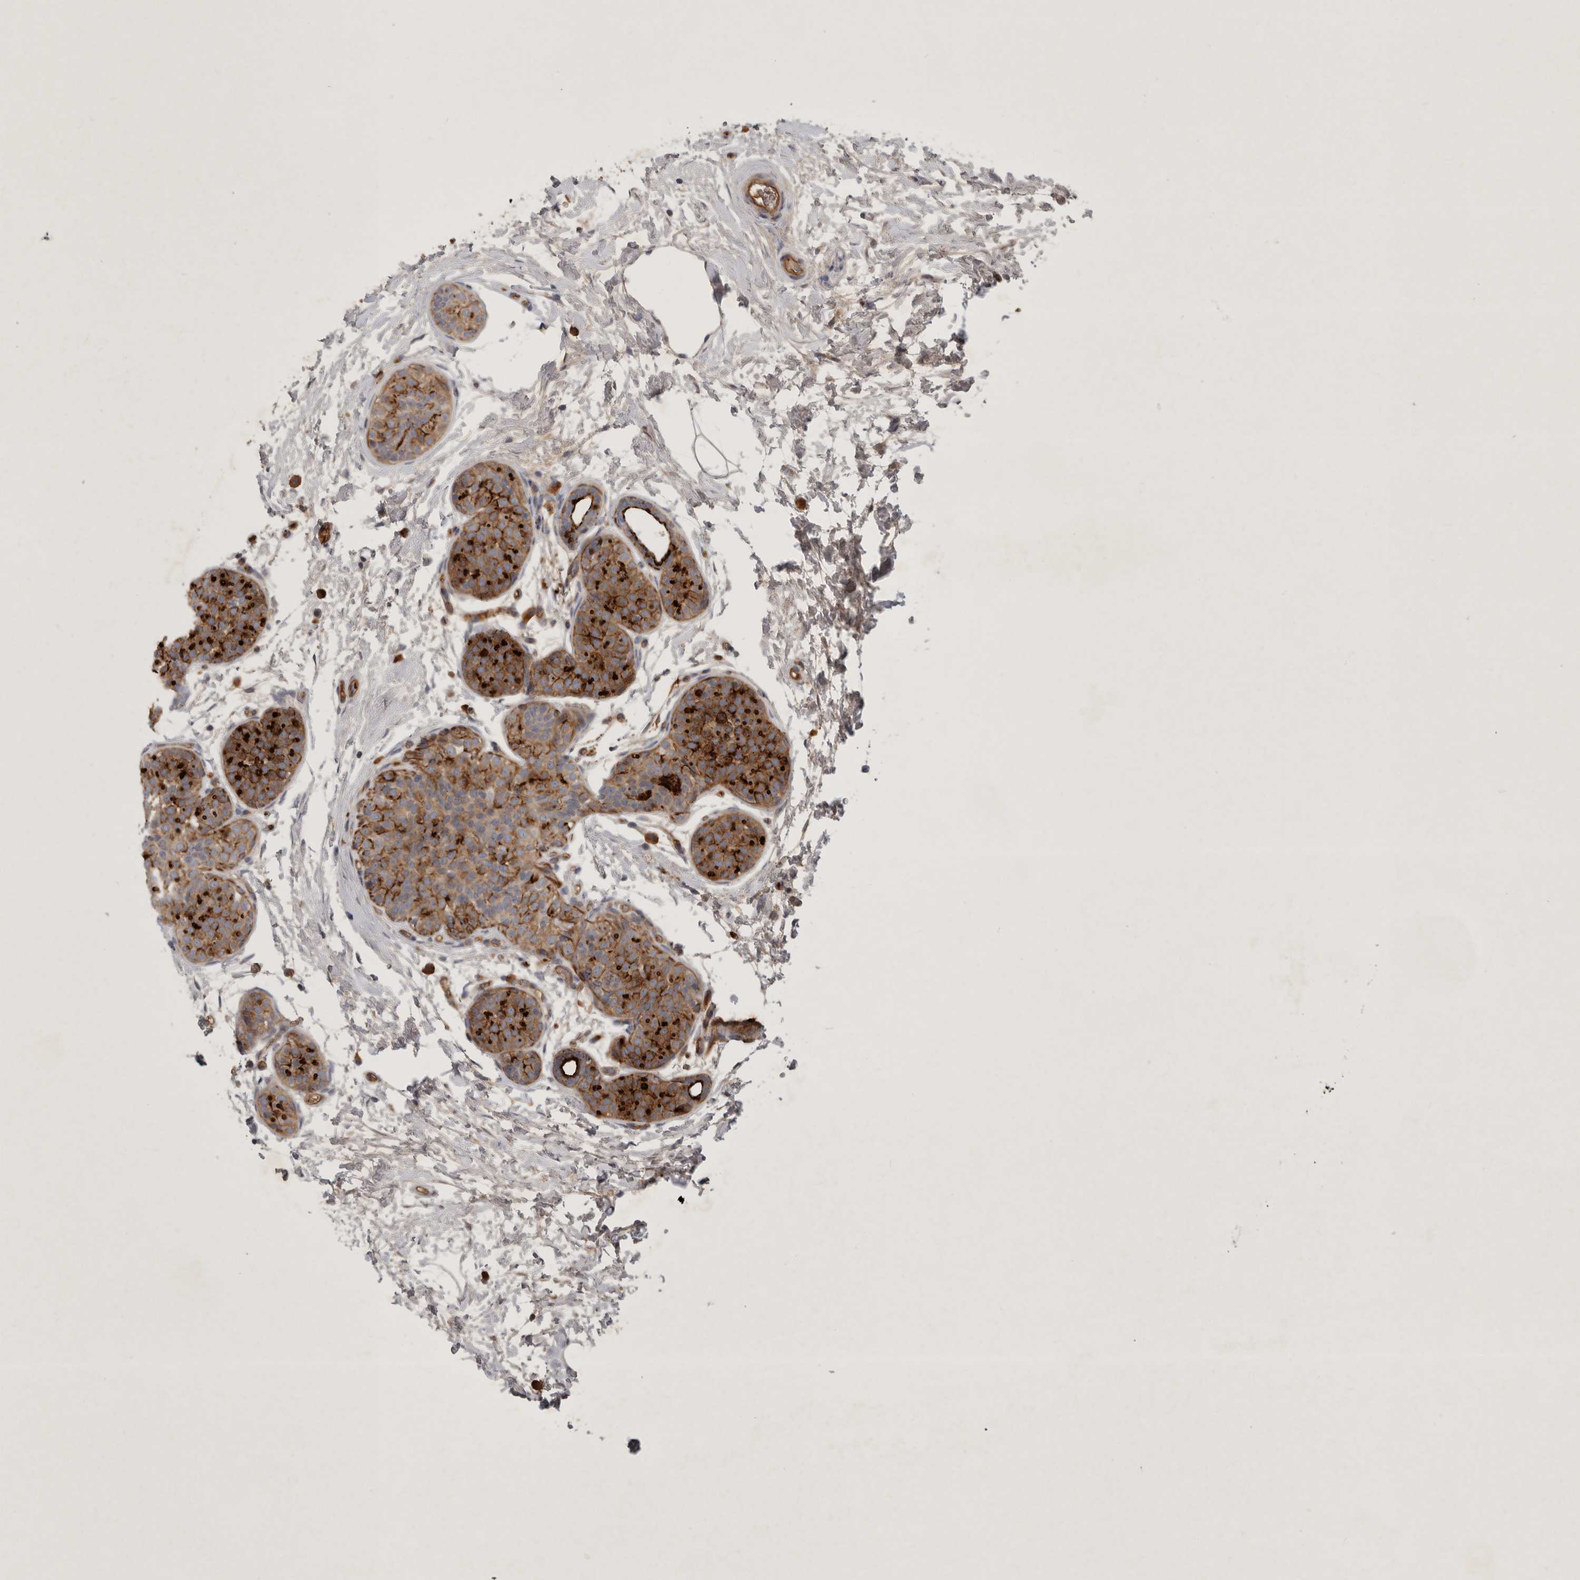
{"staining": {"intensity": "moderate", "quantity": ">75%", "location": "cytoplasmic/membranous"}, "tissue": "breast cancer", "cell_type": "Tumor cells", "image_type": "cancer", "snomed": [{"axis": "morphology", "description": "Lobular carcinoma, in situ"}, {"axis": "morphology", "description": "Lobular carcinoma"}, {"axis": "topography", "description": "Breast"}], "caption": "Protein expression analysis of human breast cancer reveals moderate cytoplasmic/membranous positivity in approximately >75% of tumor cells.", "gene": "MLPH", "patient": {"sex": "female", "age": 41}}